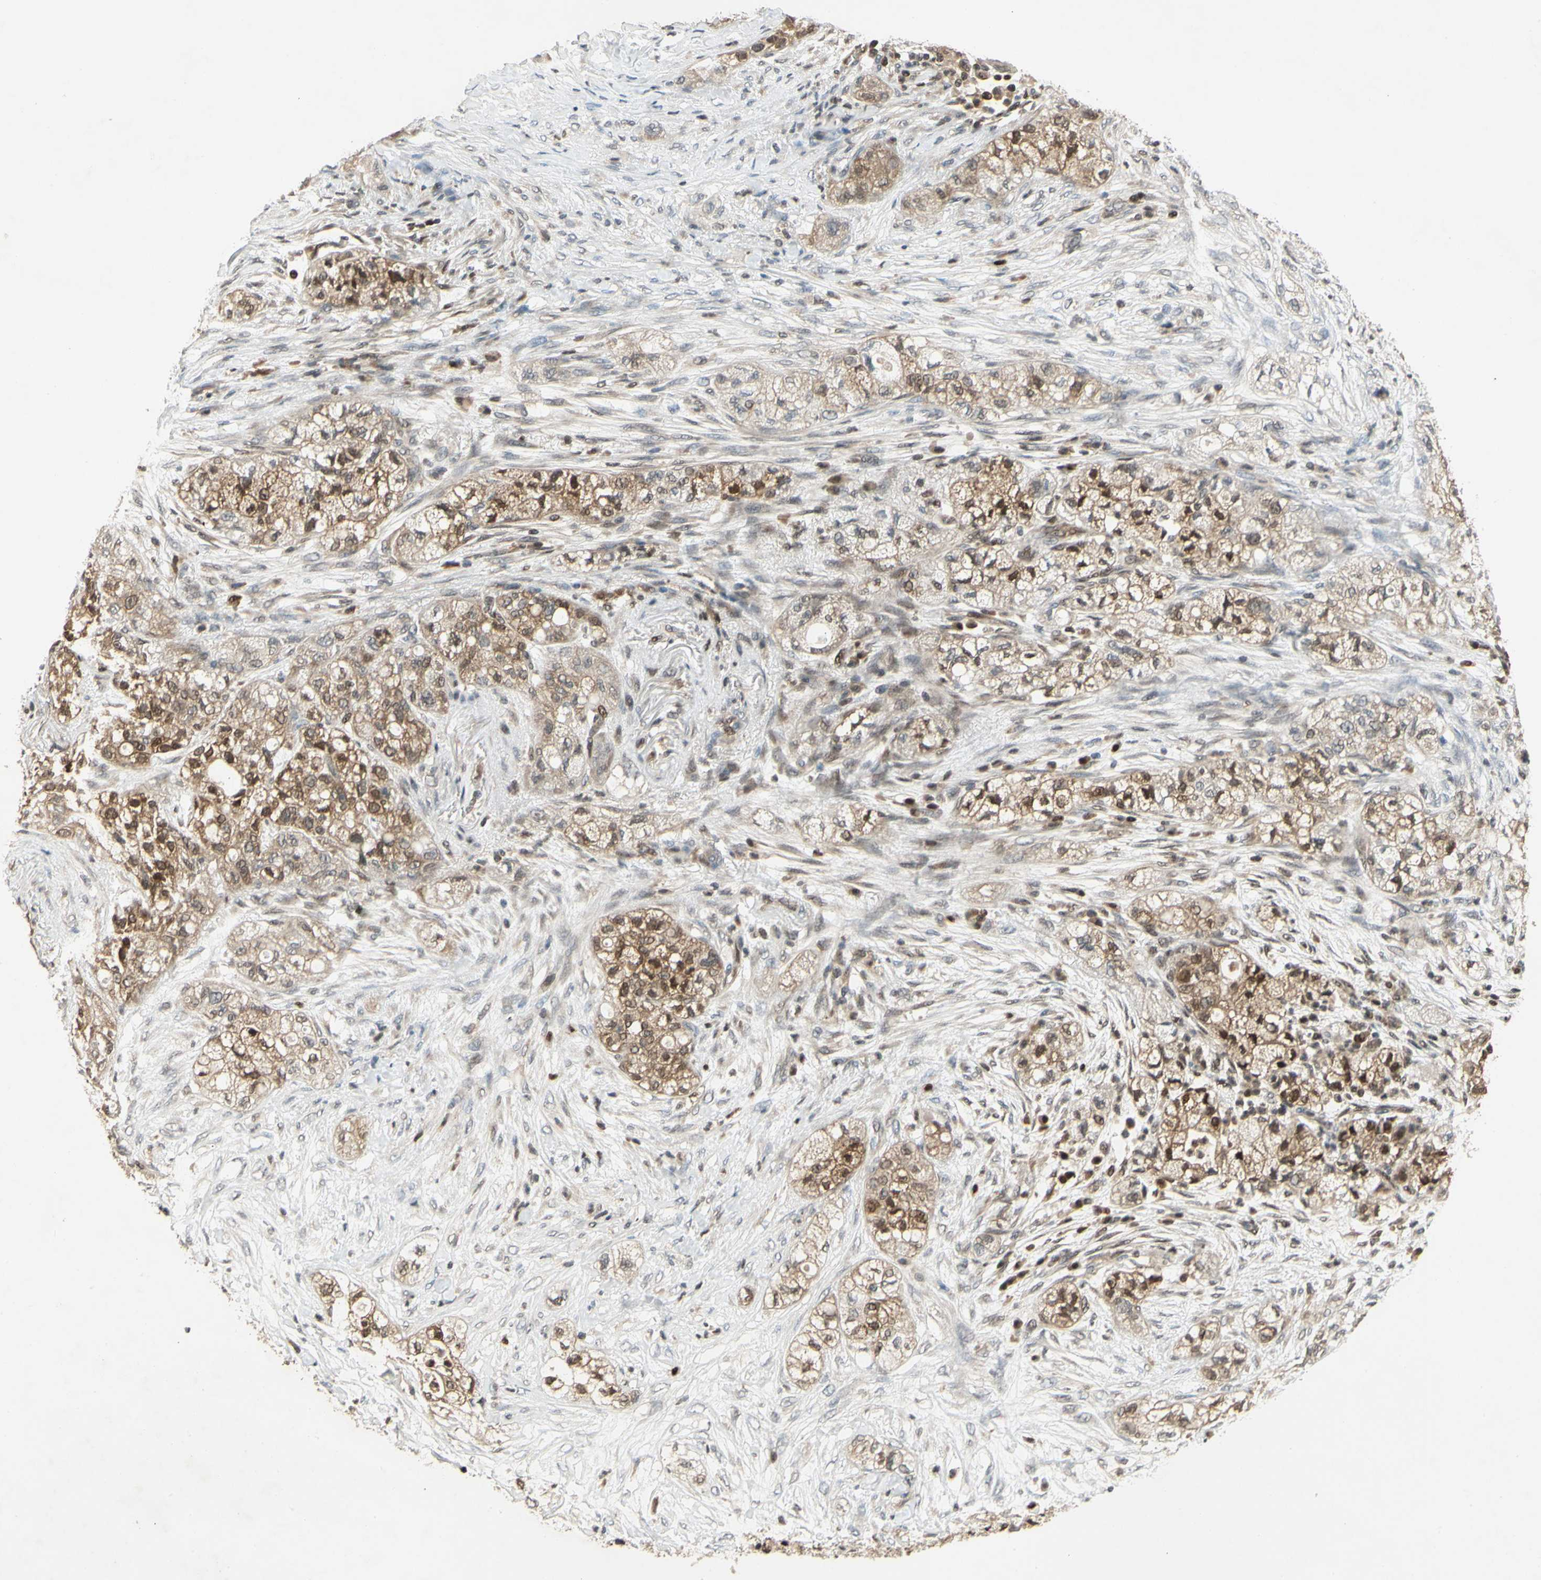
{"staining": {"intensity": "weak", "quantity": ">75%", "location": "cytoplasmic/membranous"}, "tissue": "pancreatic cancer", "cell_type": "Tumor cells", "image_type": "cancer", "snomed": [{"axis": "morphology", "description": "Adenocarcinoma, NOS"}, {"axis": "topography", "description": "Pancreas"}], "caption": "Protein expression analysis of pancreatic cancer (adenocarcinoma) displays weak cytoplasmic/membranous positivity in about >75% of tumor cells.", "gene": "GSR", "patient": {"sex": "female", "age": 78}}